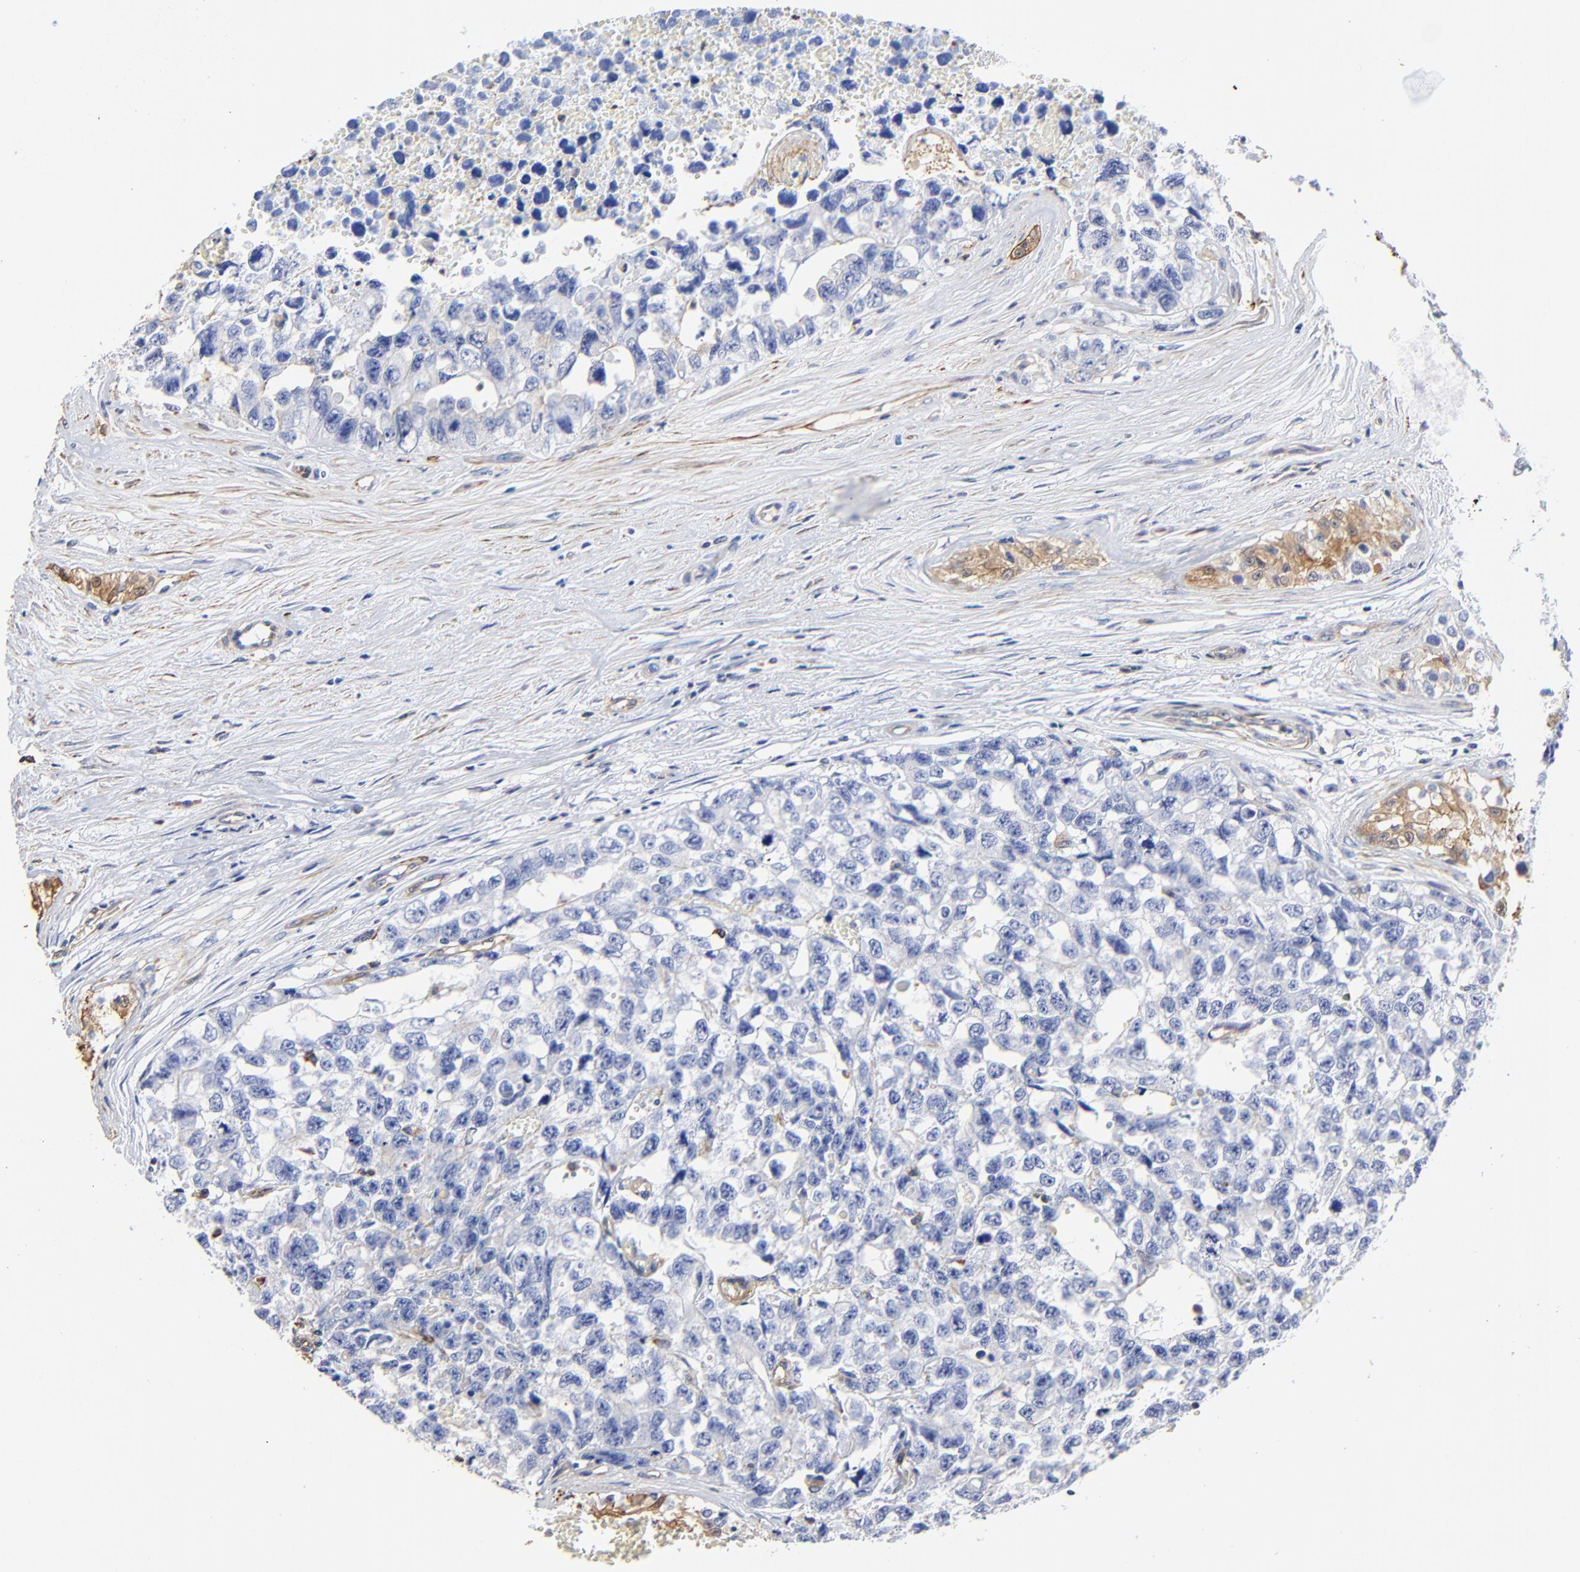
{"staining": {"intensity": "negative", "quantity": "none", "location": "none"}, "tissue": "testis cancer", "cell_type": "Tumor cells", "image_type": "cancer", "snomed": [{"axis": "morphology", "description": "Carcinoma, Embryonal, NOS"}, {"axis": "topography", "description": "Testis"}], "caption": "Photomicrograph shows no significant protein staining in tumor cells of testis embryonal carcinoma.", "gene": "TAGLN2", "patient": {"sex": "male", "age": 31}}